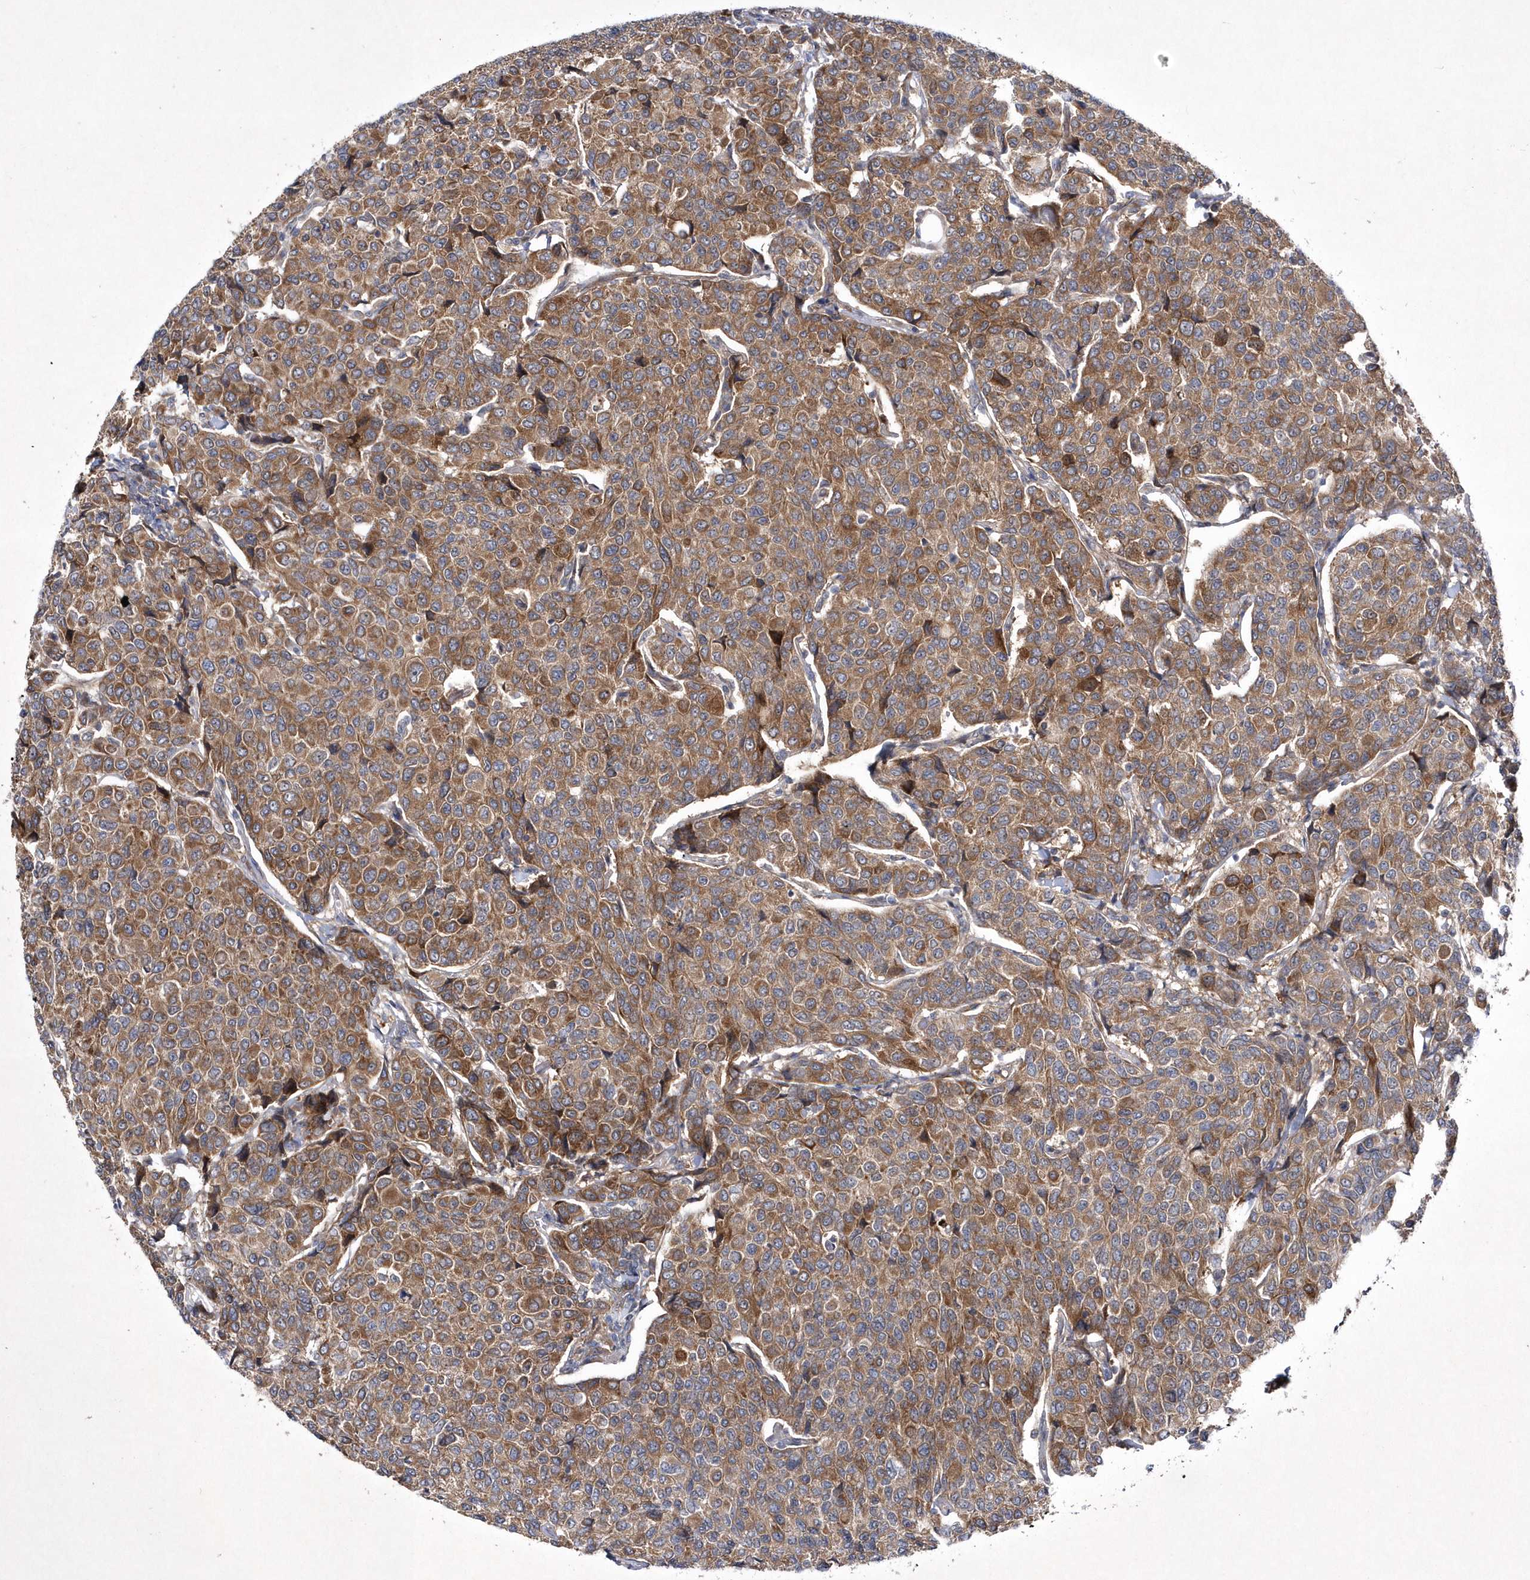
{"staining": {"intensity": "strong", "quantity": ">75%", "location": "cytoplasmic/membranous"}, "tissue": "breast cancer", "cell_type": "Tumor cells", "image_type": "cancer", "snomed": [{"axis": "morphology", "description": "Duct carcinoma"}, {"axis": "topography", "description": "Breast"}], "caption": "High-power microscopy captured an IHC image of breast cancer (infiltrating ductal carcinoma), revealing strong cytoplasmic/membranous positivity in approximately >75% of tumor cells.", "gene": "DSPP", "patient": {"sex": "female", "age": 55}}